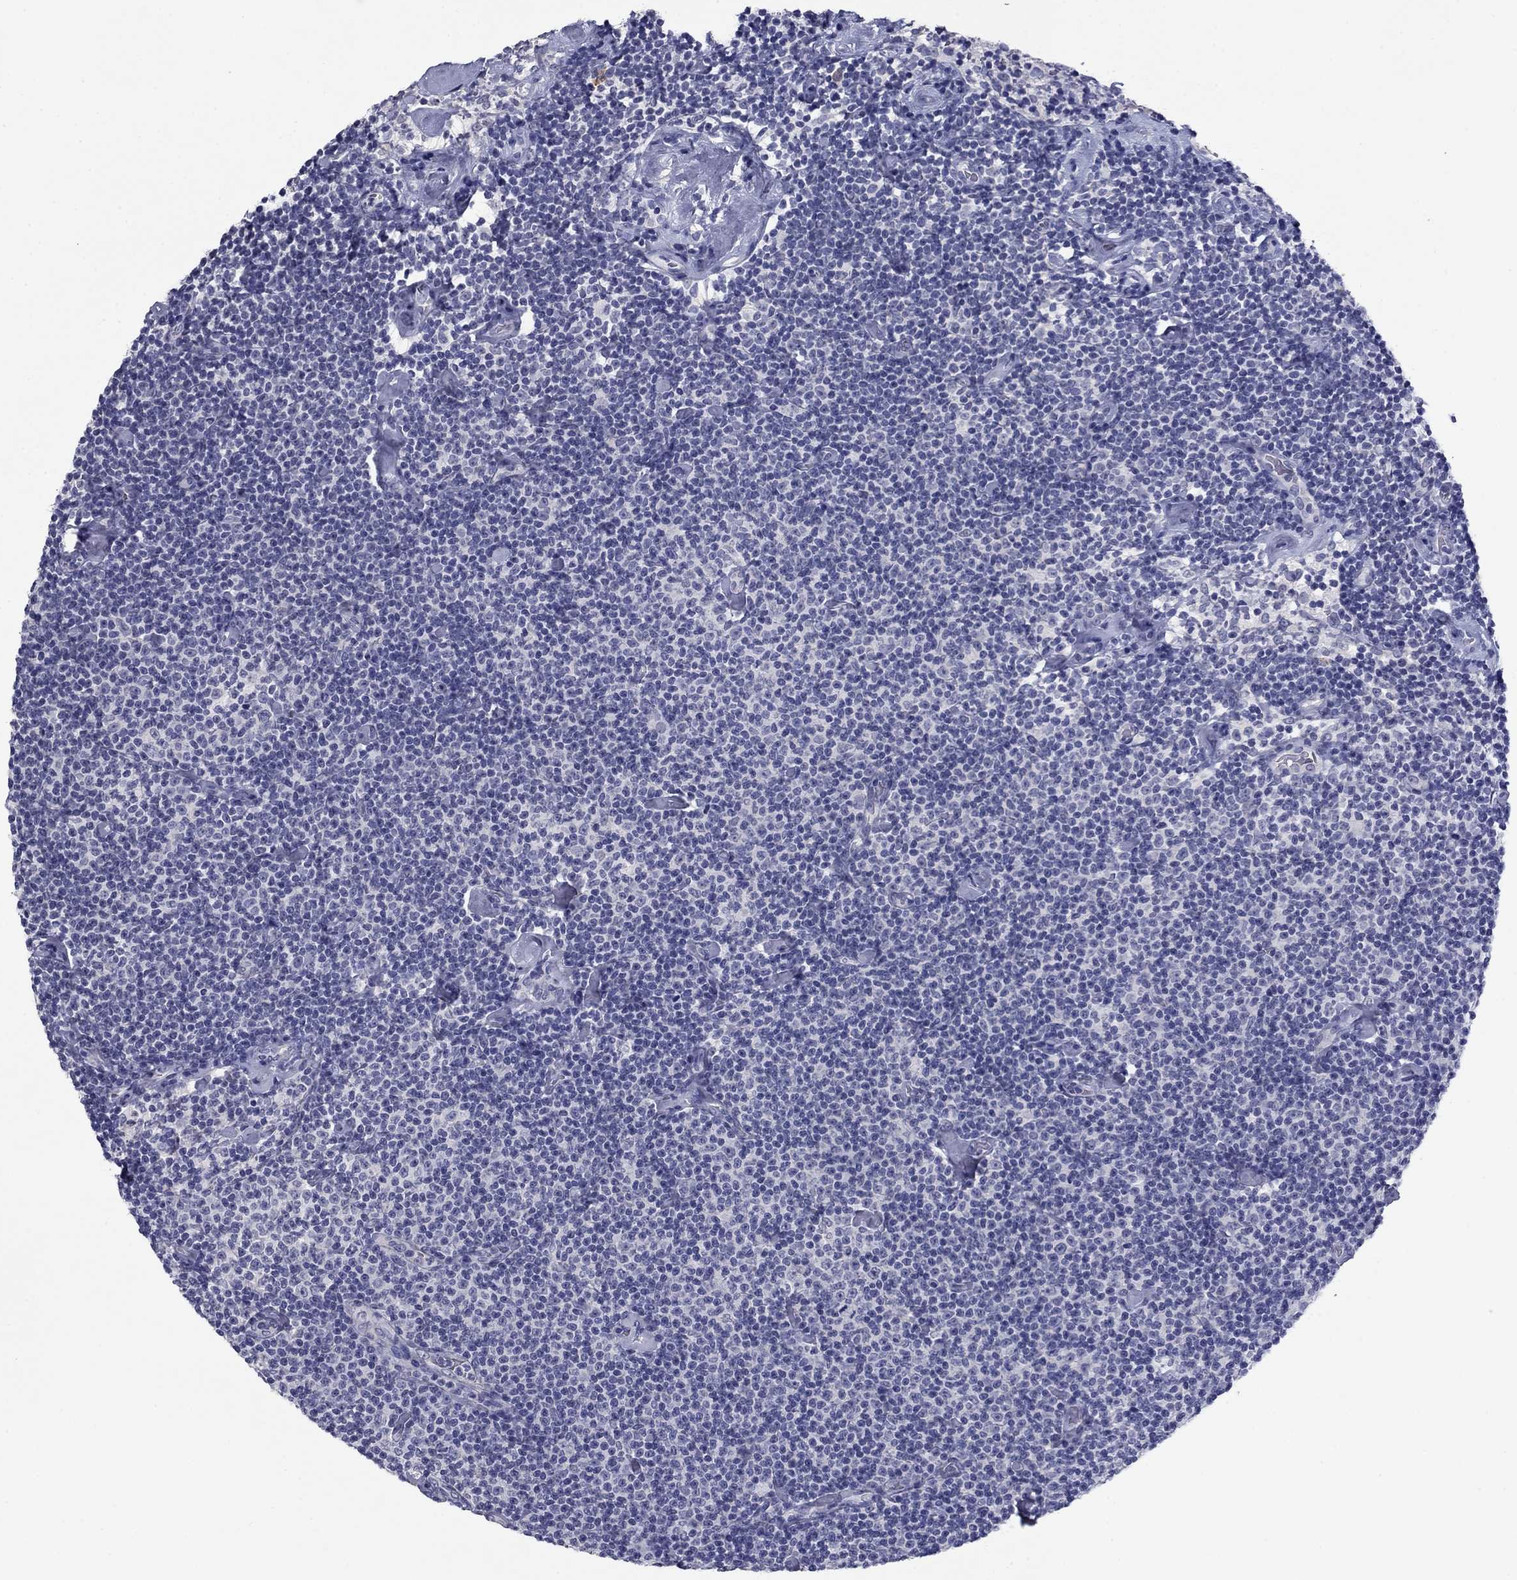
{"staining": {"intensity": "negative", "quantity": "none", "location": "none"}, "tissue": "lymphoma", "cell_type": "Tumor cells", "image_type": "cancer", "snomed": [{"axis": "morphology", "description": "Malignant lymphoma, non-Hodgkin's type, Low grade"}, {"axis": "topography", "description": "Lymph node"}], "caption": "IHC of human lymphoma reveals no positivity in tumor cells.", "gene": "HAO1", "patient": {"sex": "male", "age": 81}}